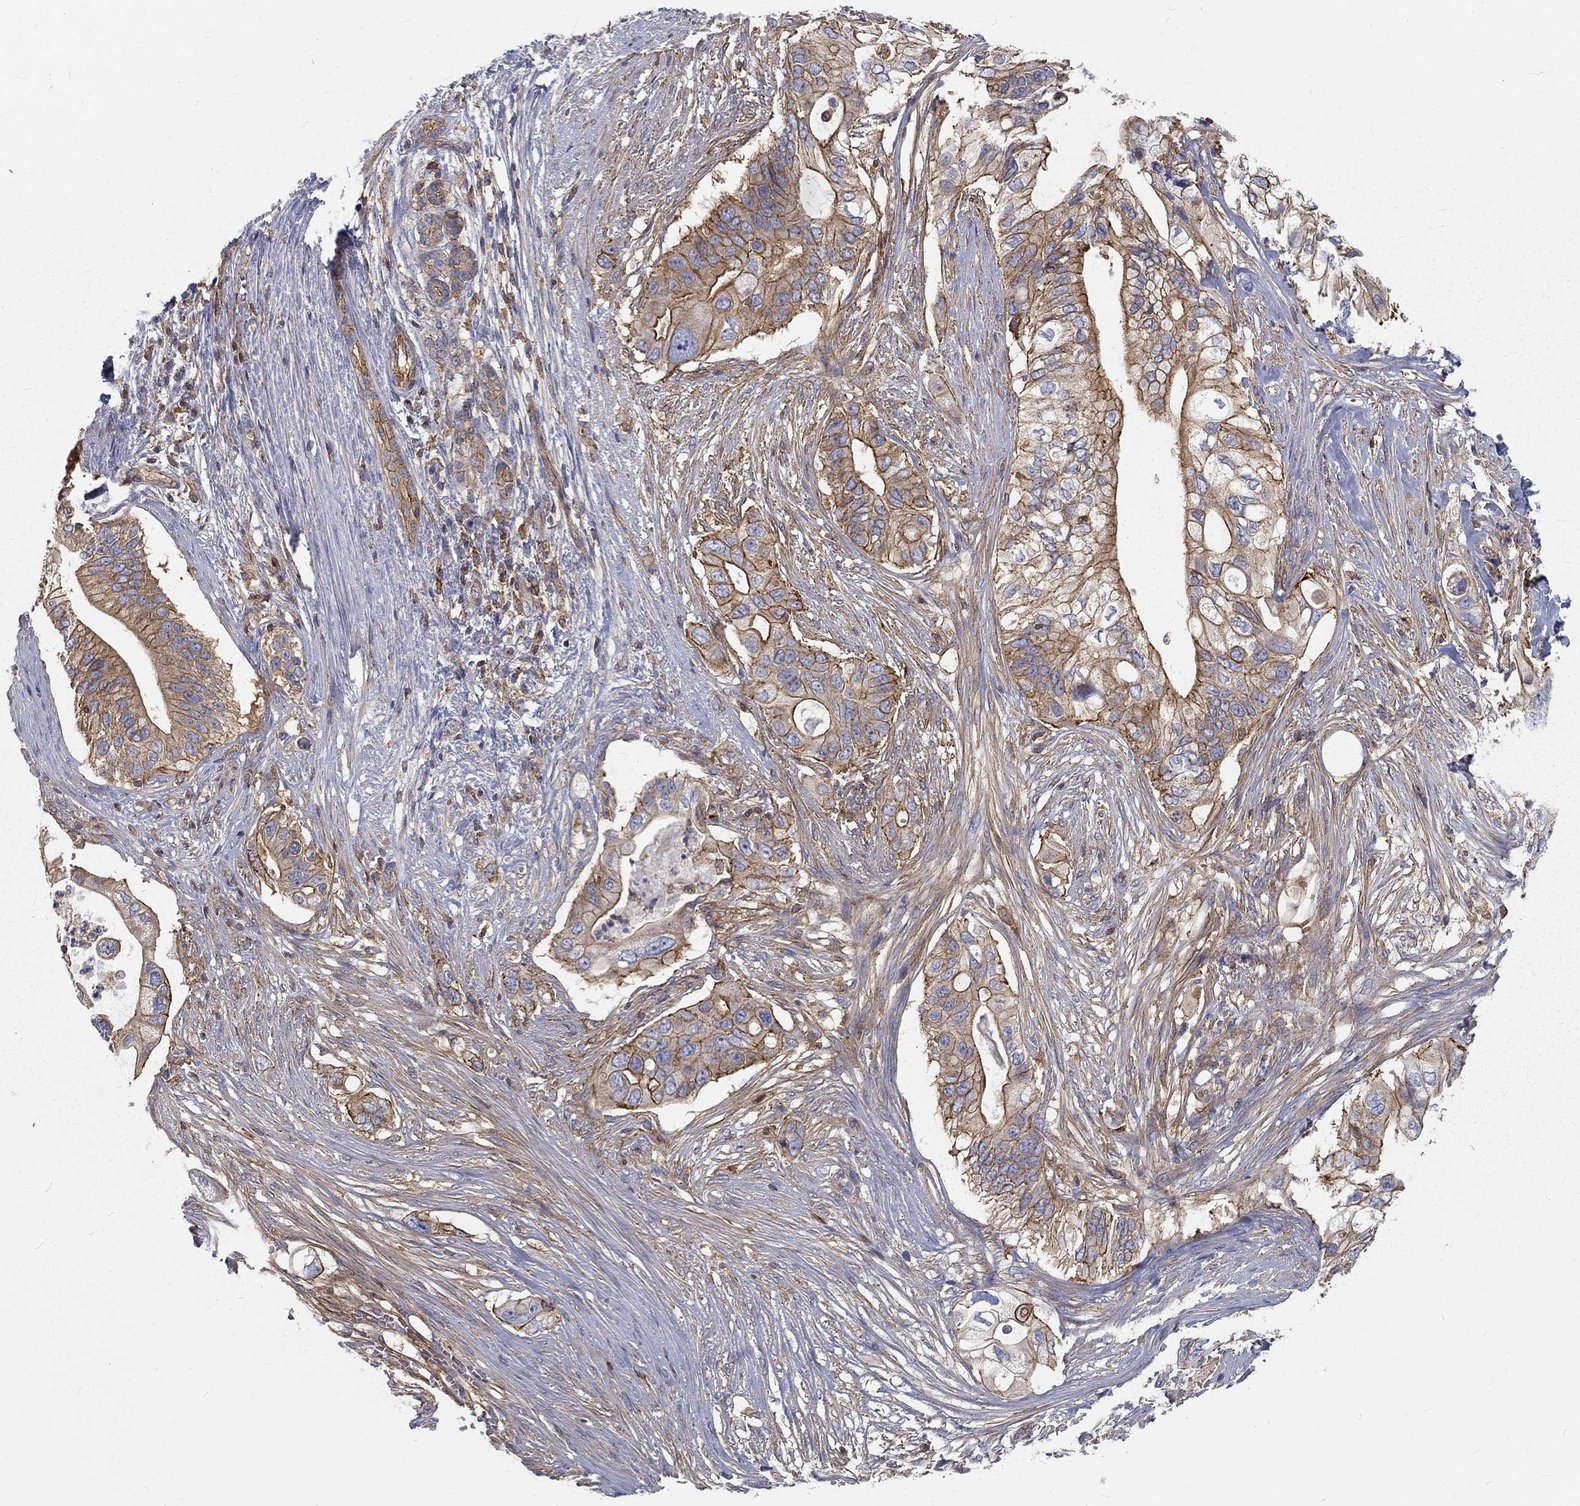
{"staining": {"intensity": "moderate", "quantity": "25%-75%", "location": "cytoplasmic/membranous"}, "tissue": "pancreatic cancer", "cell_type": "Tumor cells", "image_type": "cancer", "snomed": [{"axis": "morphology", "description": "Adenocarcinoma, NOS"}, {"axis": "topography", "description": "Pancreas"}], "caption": "Pancreatic cancer (adenocarcinoma) stained with DAB immunohistochemistry reveals medium levels of moderate cytoplasmic/membranous positivity in approximately 25%-75% of tumor cells.", "gene": "MTMR11", "patient": {"sex": "female", "age": 72}}